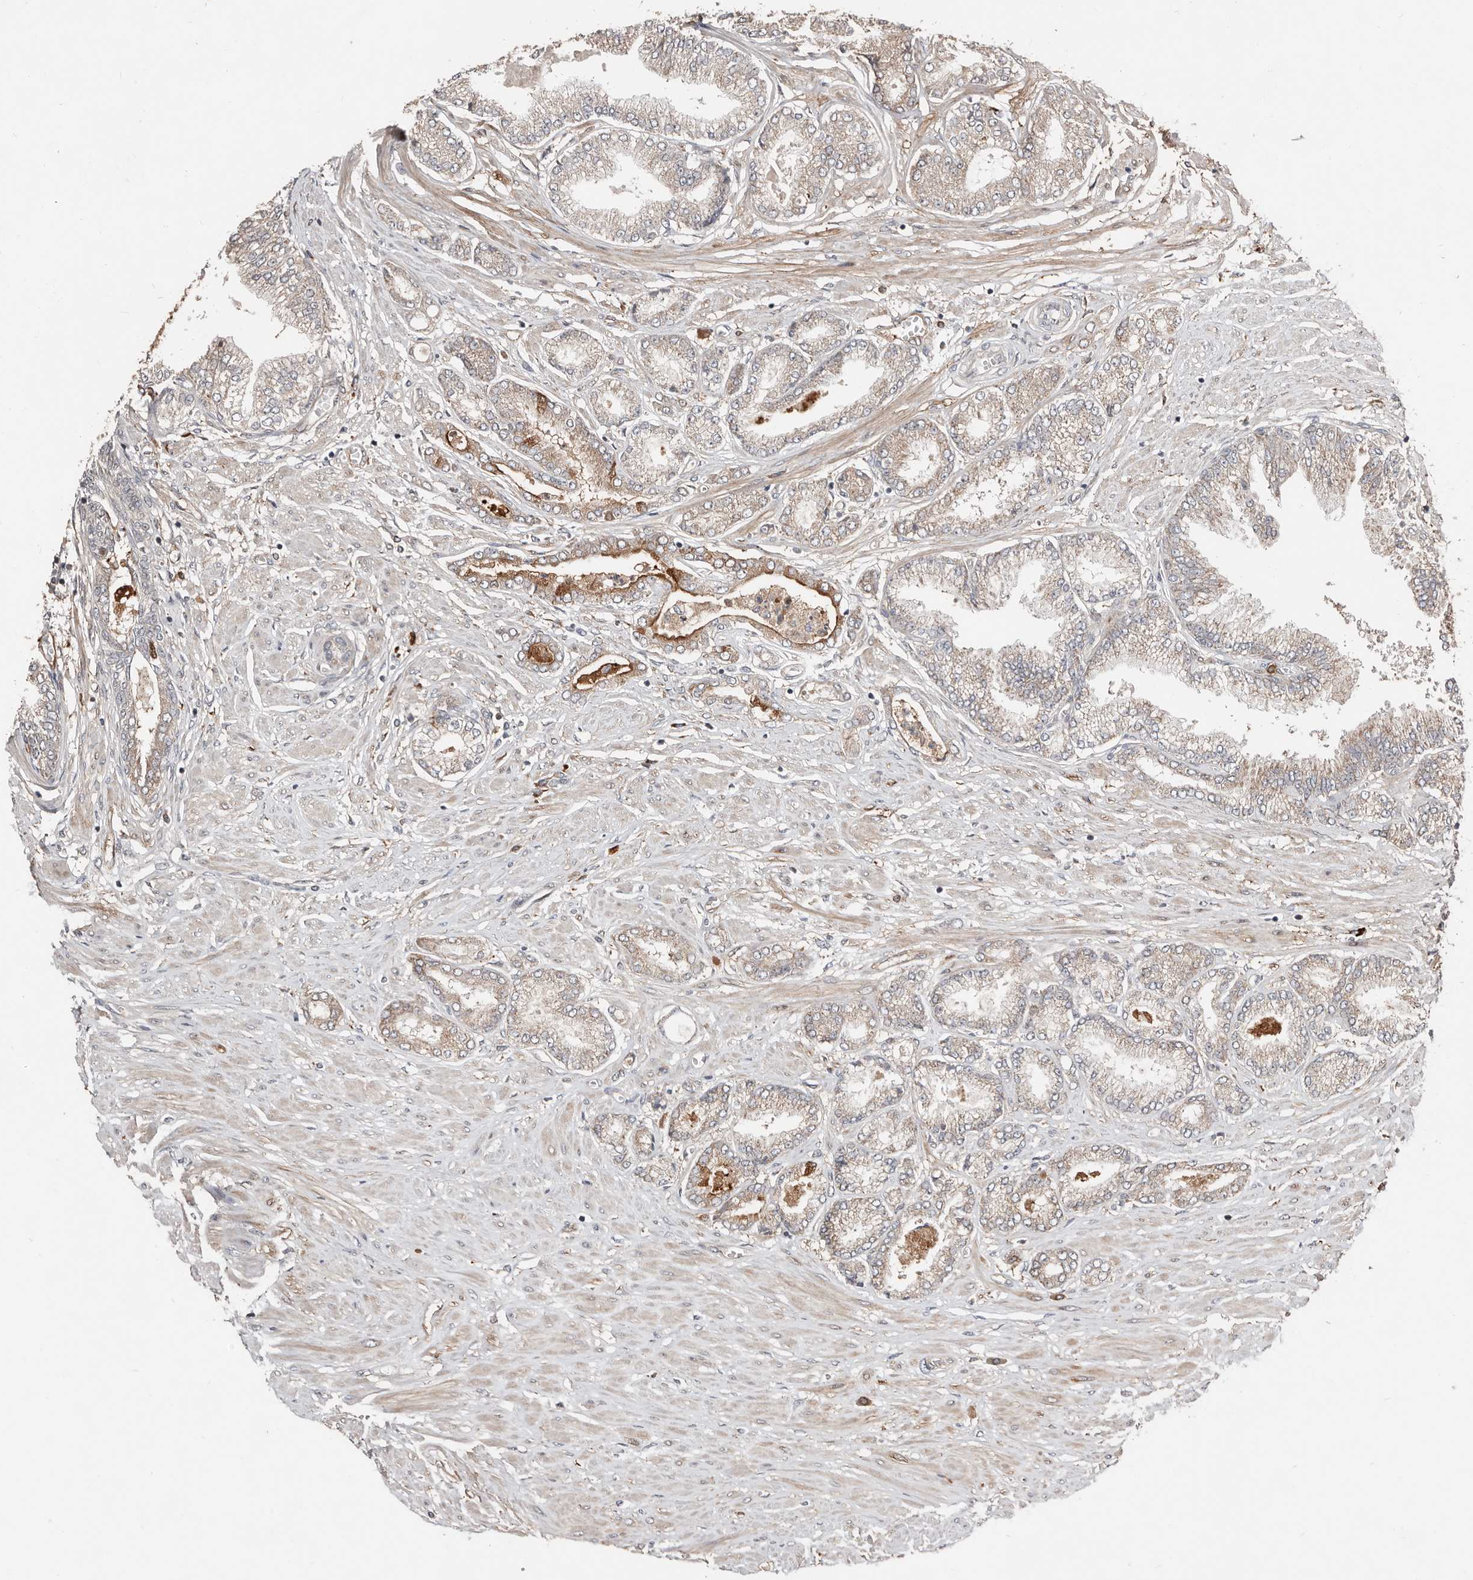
{"staining": {"intensity": "moderate", "quantity": "25%-75%", "location": "cytoplasmic/membranous"}, "tissue": "prostate cancer", "cell_type": "Tumor cells", "image_type": "cancer", "snomed": [{"axis": "morphology", "description": "Adenocarcinoma, Low grade"}, {"axis": "topography", "description": "Prostate"}], "caption": "Approximately 25%-75% of tumor cells in human prostate cancer (low-grade adenocarcinoma) exhibit moderate cytoplasmic/membranous protein positivity as visualized by brown immunohistochemical staining.", "gene": "SMYD4", "patient": {"sex": "male", "age": 63}}